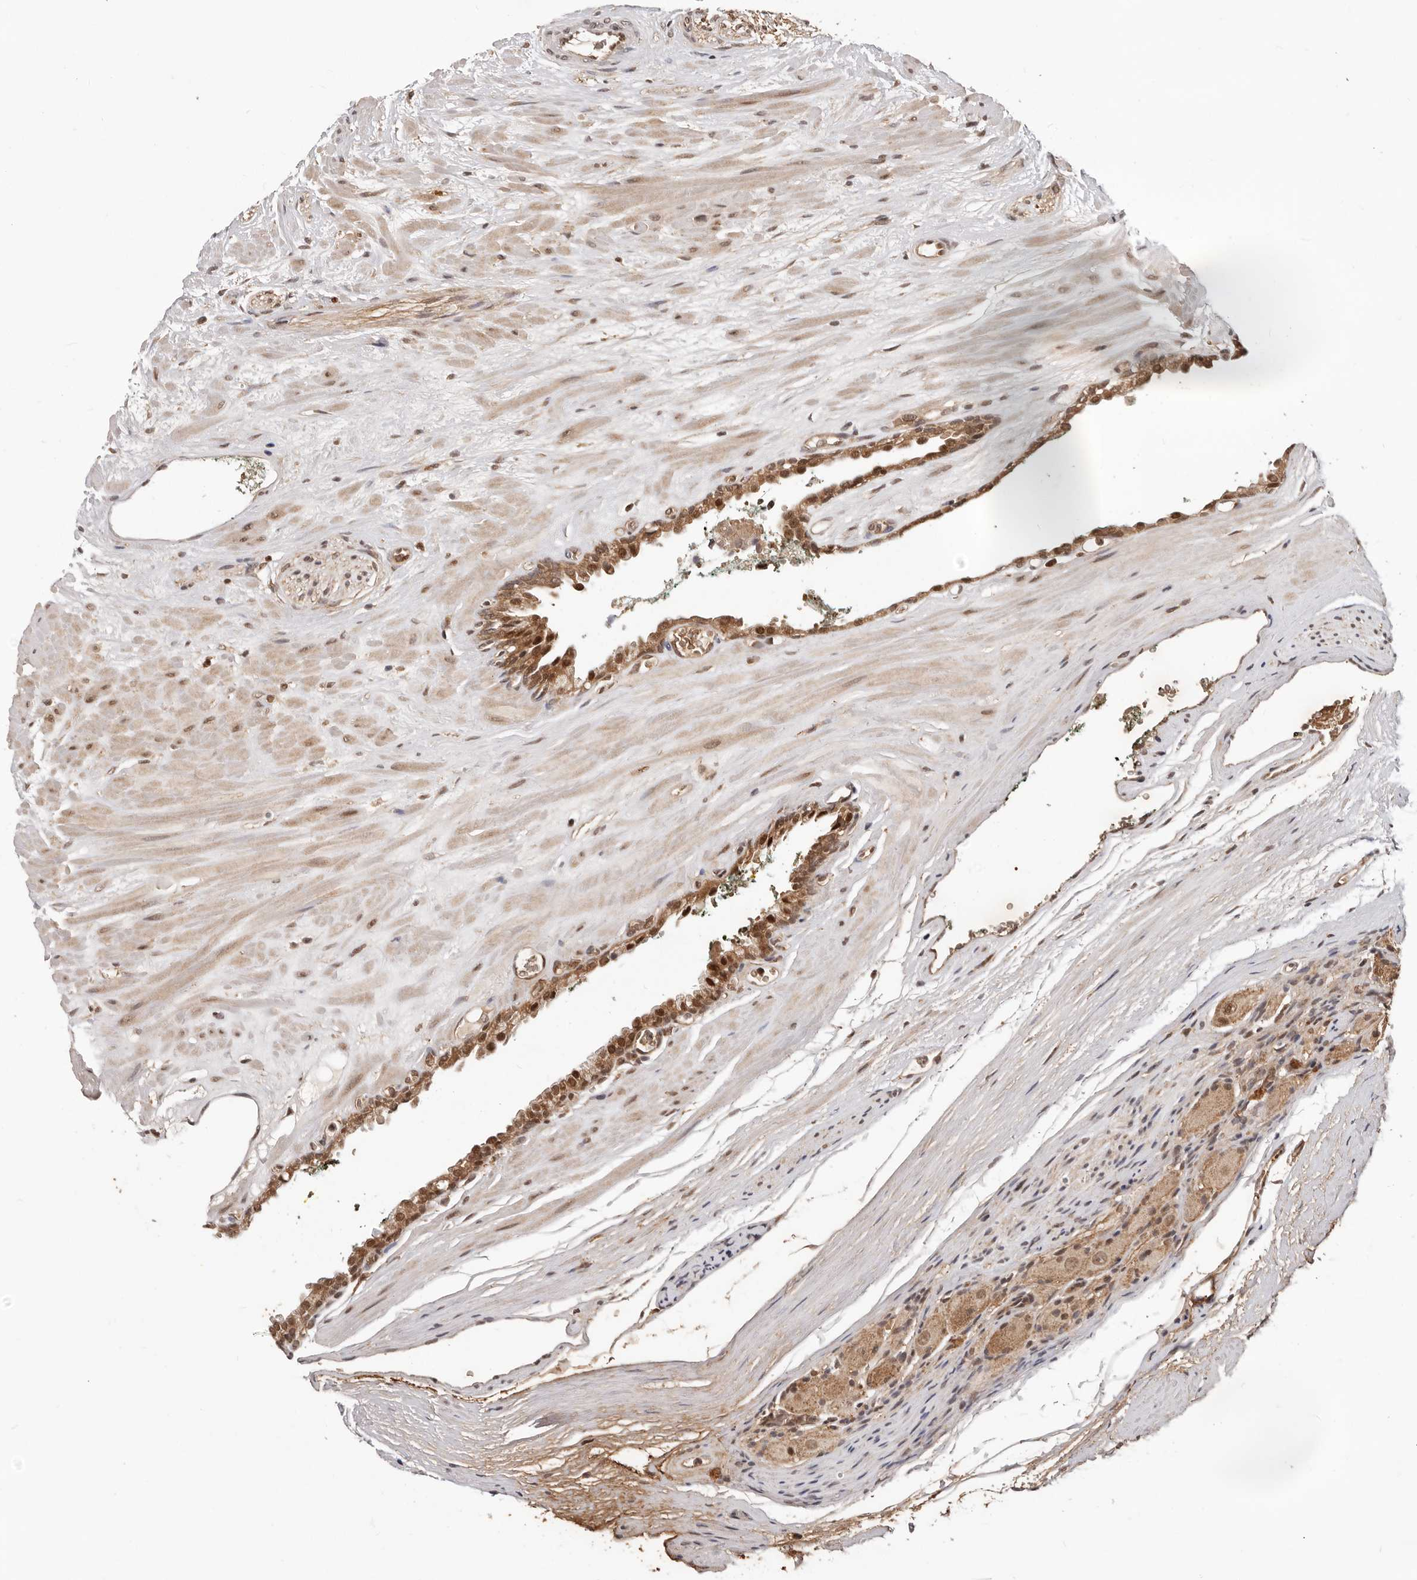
{"staining": {"intensity": "moderate", "quantity": ">75%", "location": "cytoplasmic/membranous,nuclear"}, "tissue": "prostate cancer", "cell_type": "Tumor cells", "image_type": "cancer", "snomed": [{"axis": "morphology", "description": "Adenocarcinoma, Medium grade"}, {"axis": "topography", "description": "Prostate"}], "caption": "Medium-grade adenocarcinoma (prostate) tissue shows moderate cytoplasmic/membranous and nuclear expression in approximately >75% of tumor cells, visualized by immunohistochemistry. (DAB (3,3'-diaminobenzidine) = brown stain, brightfield microscopy at high magnification).", "gene": "NCOA3", "patient": {"sex": "male", "age": 53}}